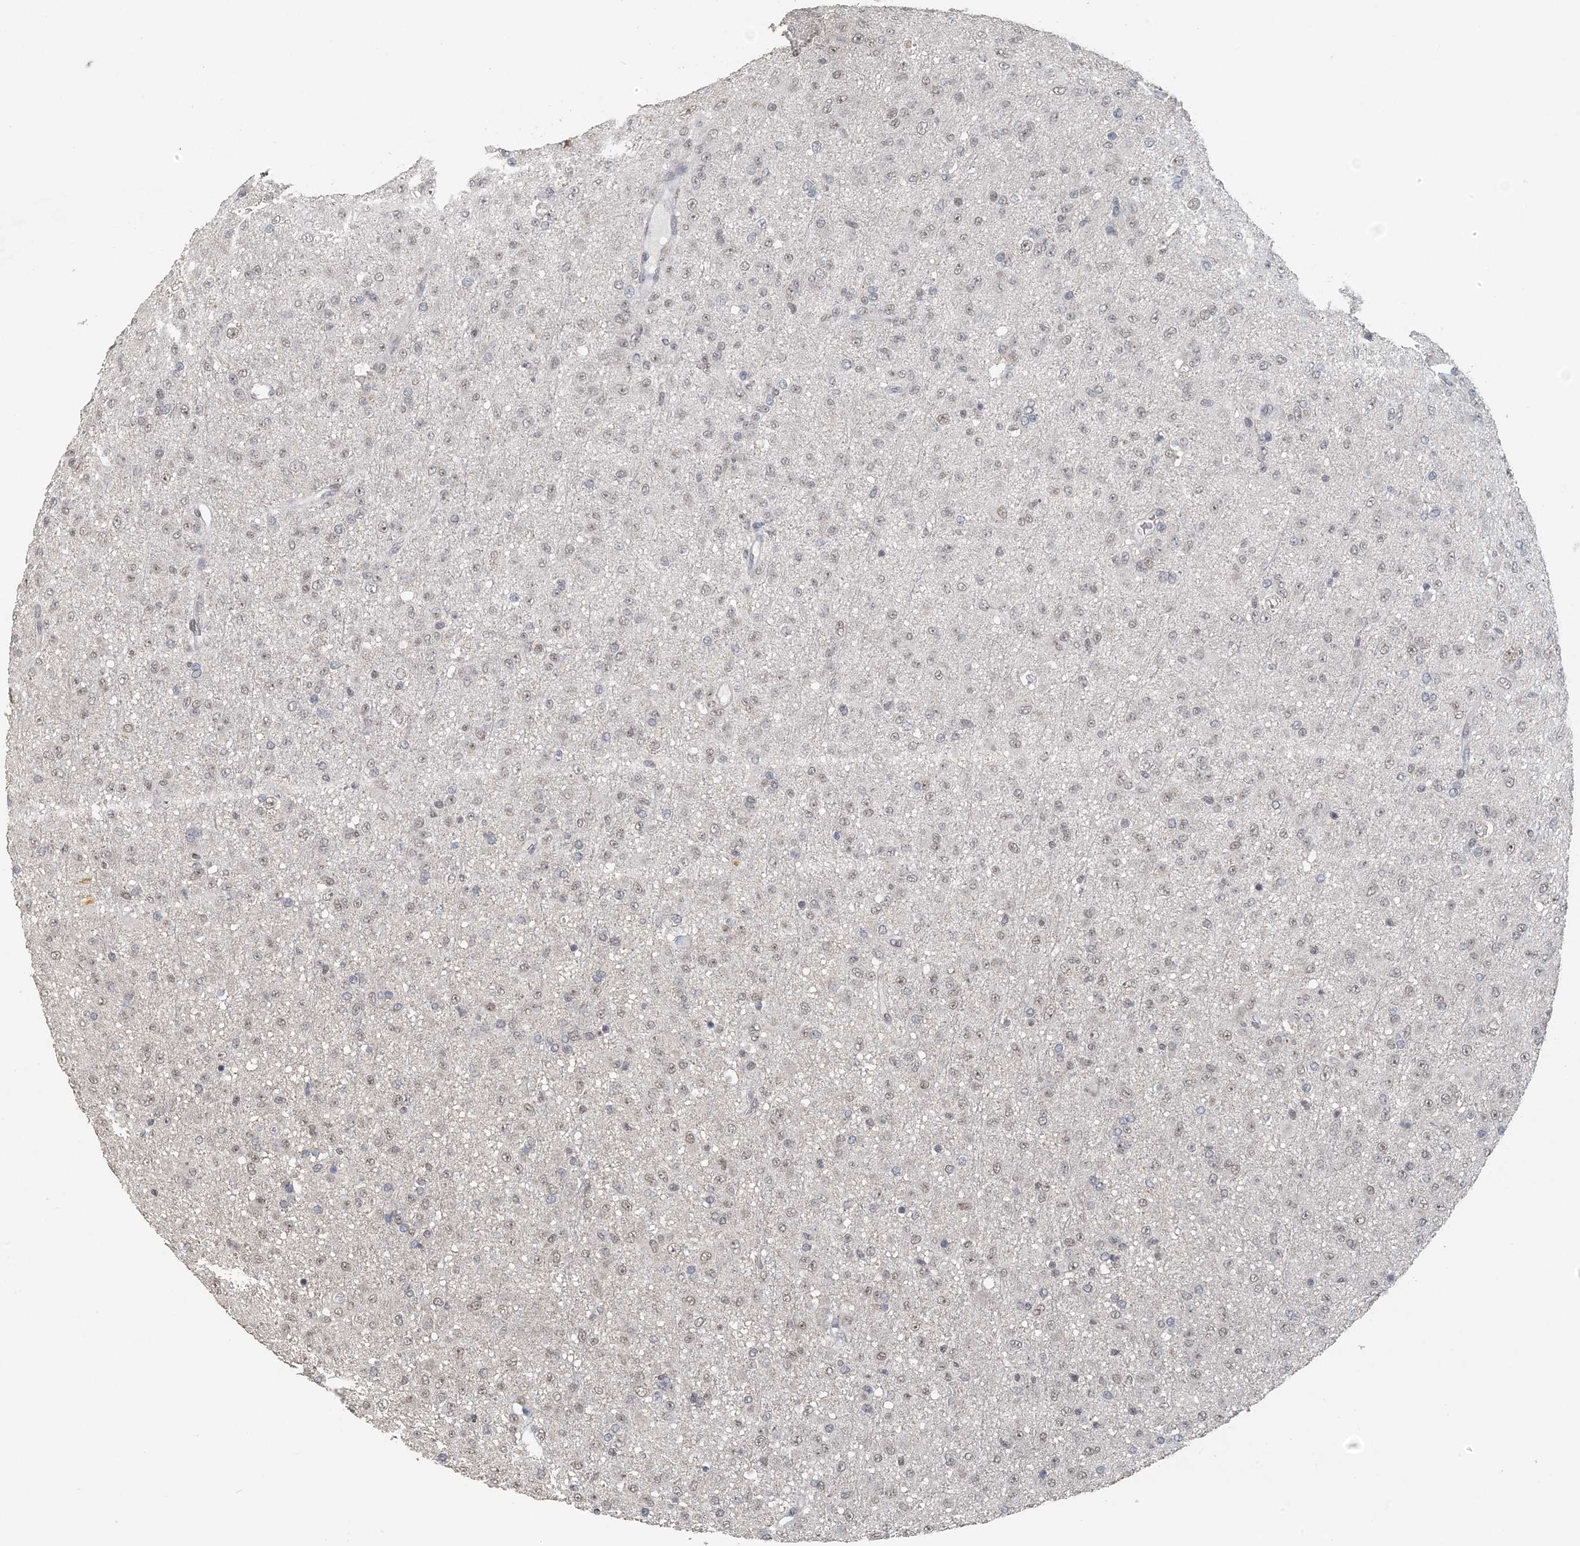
{"staining": {"intensity": "negative", "quantity": "none", "location": "none"}, "tissue": "glioma", "cell_type": "Tumor cells", "image_type": "cancer", "snomed": [{"axis": "morphology", "description": "Glioma, malignant, Low grade"}, {"axis": "topography", "description": "Brain"}], "caption": "This histopathology image is of glioma stained with immunohistochemistry to label a protein in brown with the nuclei are counter-stained blue. There is no staining in tumor cells. The staining was performed using DAB (3,3'-diaminobenzidine) to visualize the protein expression in brown, while the nuclei were stained in blue with hematoxylin (Magnification: 20x).", "gene": "MBD2", "patient": {"sex": "male", "age": 65}}